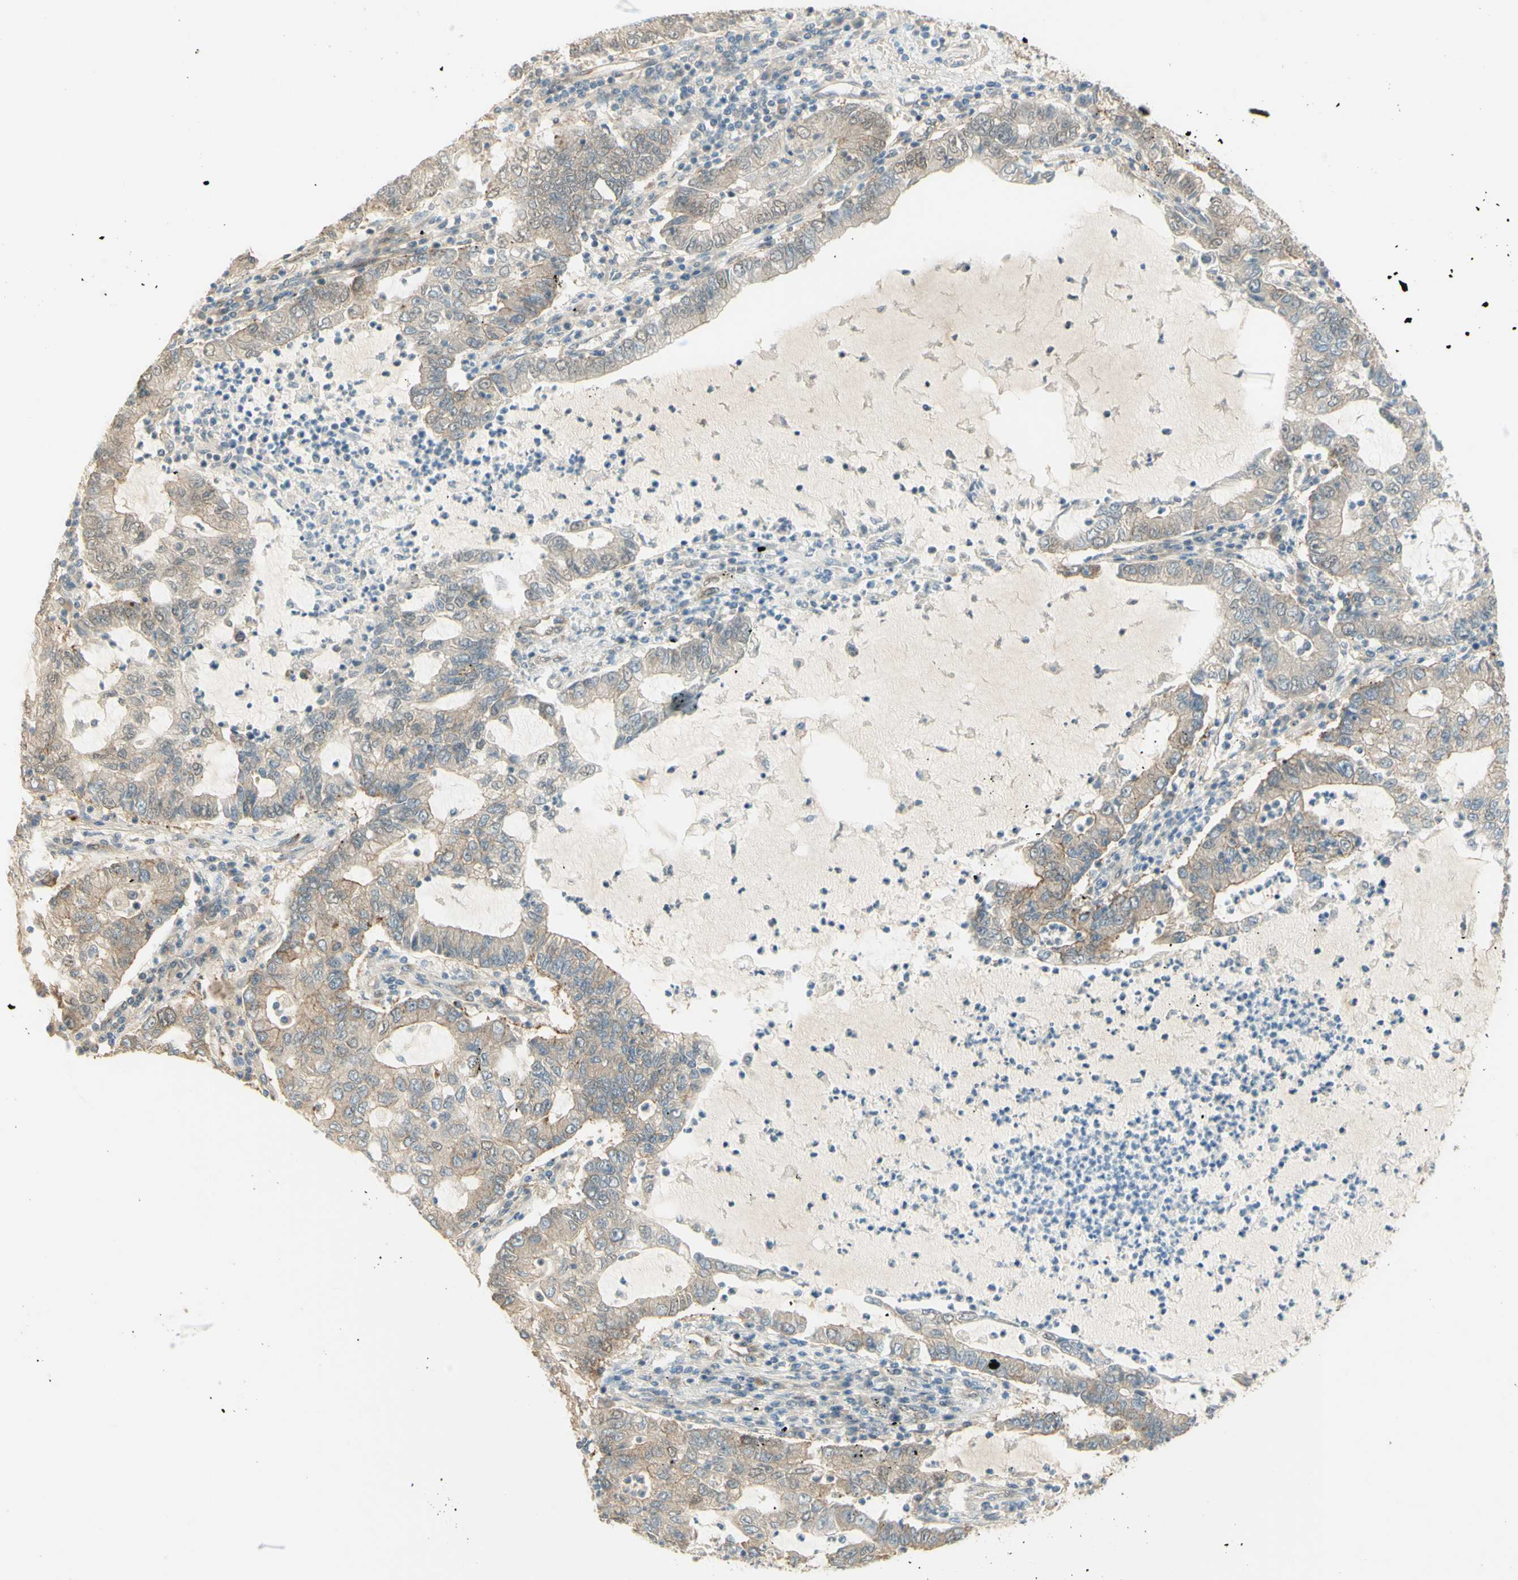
{"staining": {"intensity": "weak", "quantity": "<25%", "location": "cytoplasmic/membranous"}, "tissue": "lung cancer", "cell_type": "Tumor cells", "image_type": "cancer", "snomed": [{"axis": "morphology", "description": "Adenocarcinoma, NOS"}, {"axis": "topography", "description": "Lung"}], "caption": "IHC histopathology image of lung adenocarcinoma stained for a protein (brown), which reveals no expression in tumor cells.", "gene": "ANGPT2", "patient": {"sex": "female", "age": 51}}